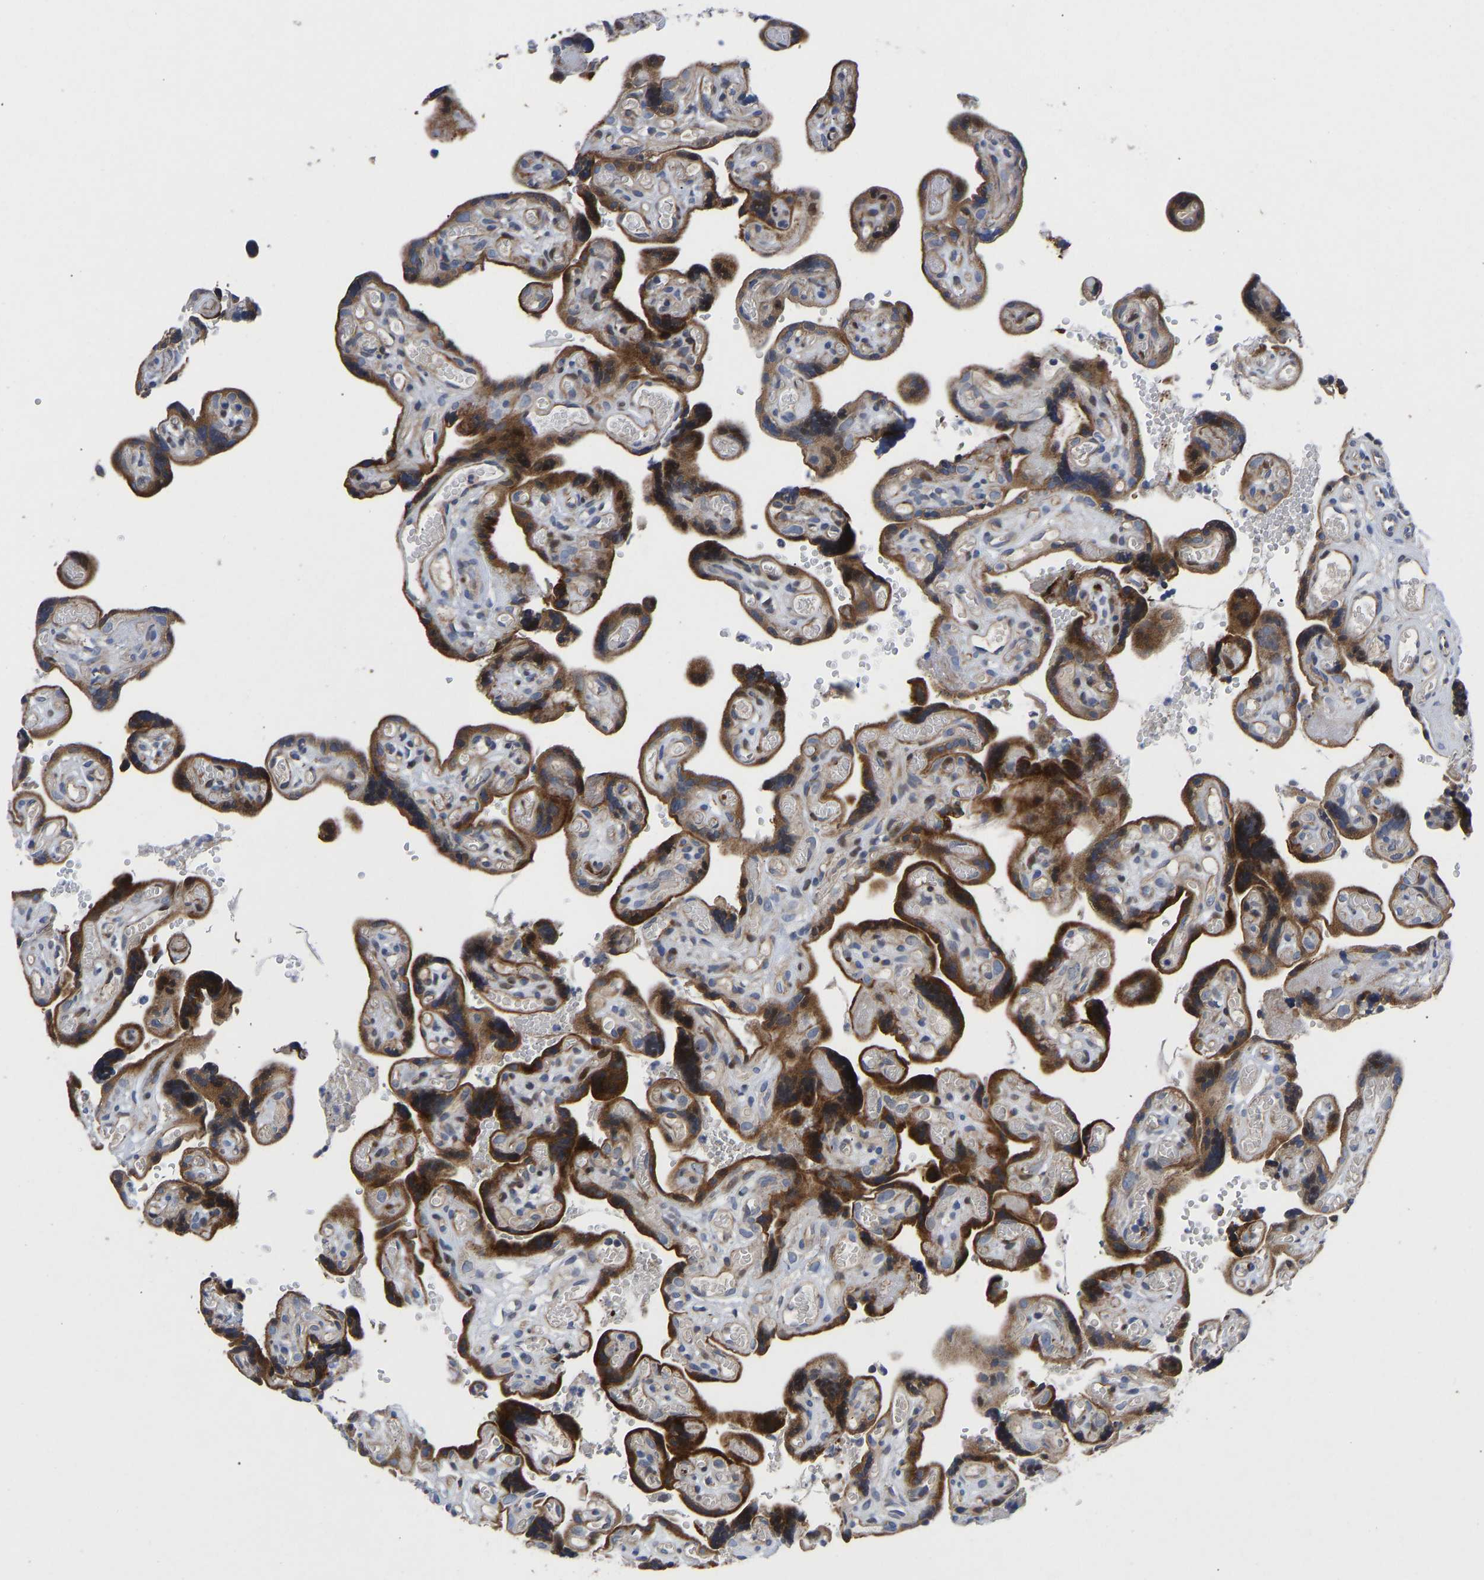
{"staining": {"intensity": "weak", "quantity": "25%-75%", "location": "cytoplasmic/membranous"}, "tissue": "placenta", "cell_type": "Decidual cells", "image_type": "normal", "snomed": [{"axis": "morphology", "description": "Normal tissue, NOS"}, {"axis": "topography", "description": "Placenta"}], "caption": "Immunohistochemistry of benign human placenta exhibits low levels of weak cytoplasmic/membranous staining in approximately 25%-75% of decidual cells. Nuclei are stained in blue.", "gene": "TMEM38B", "patient": {"sex": "female", "age": 30}}